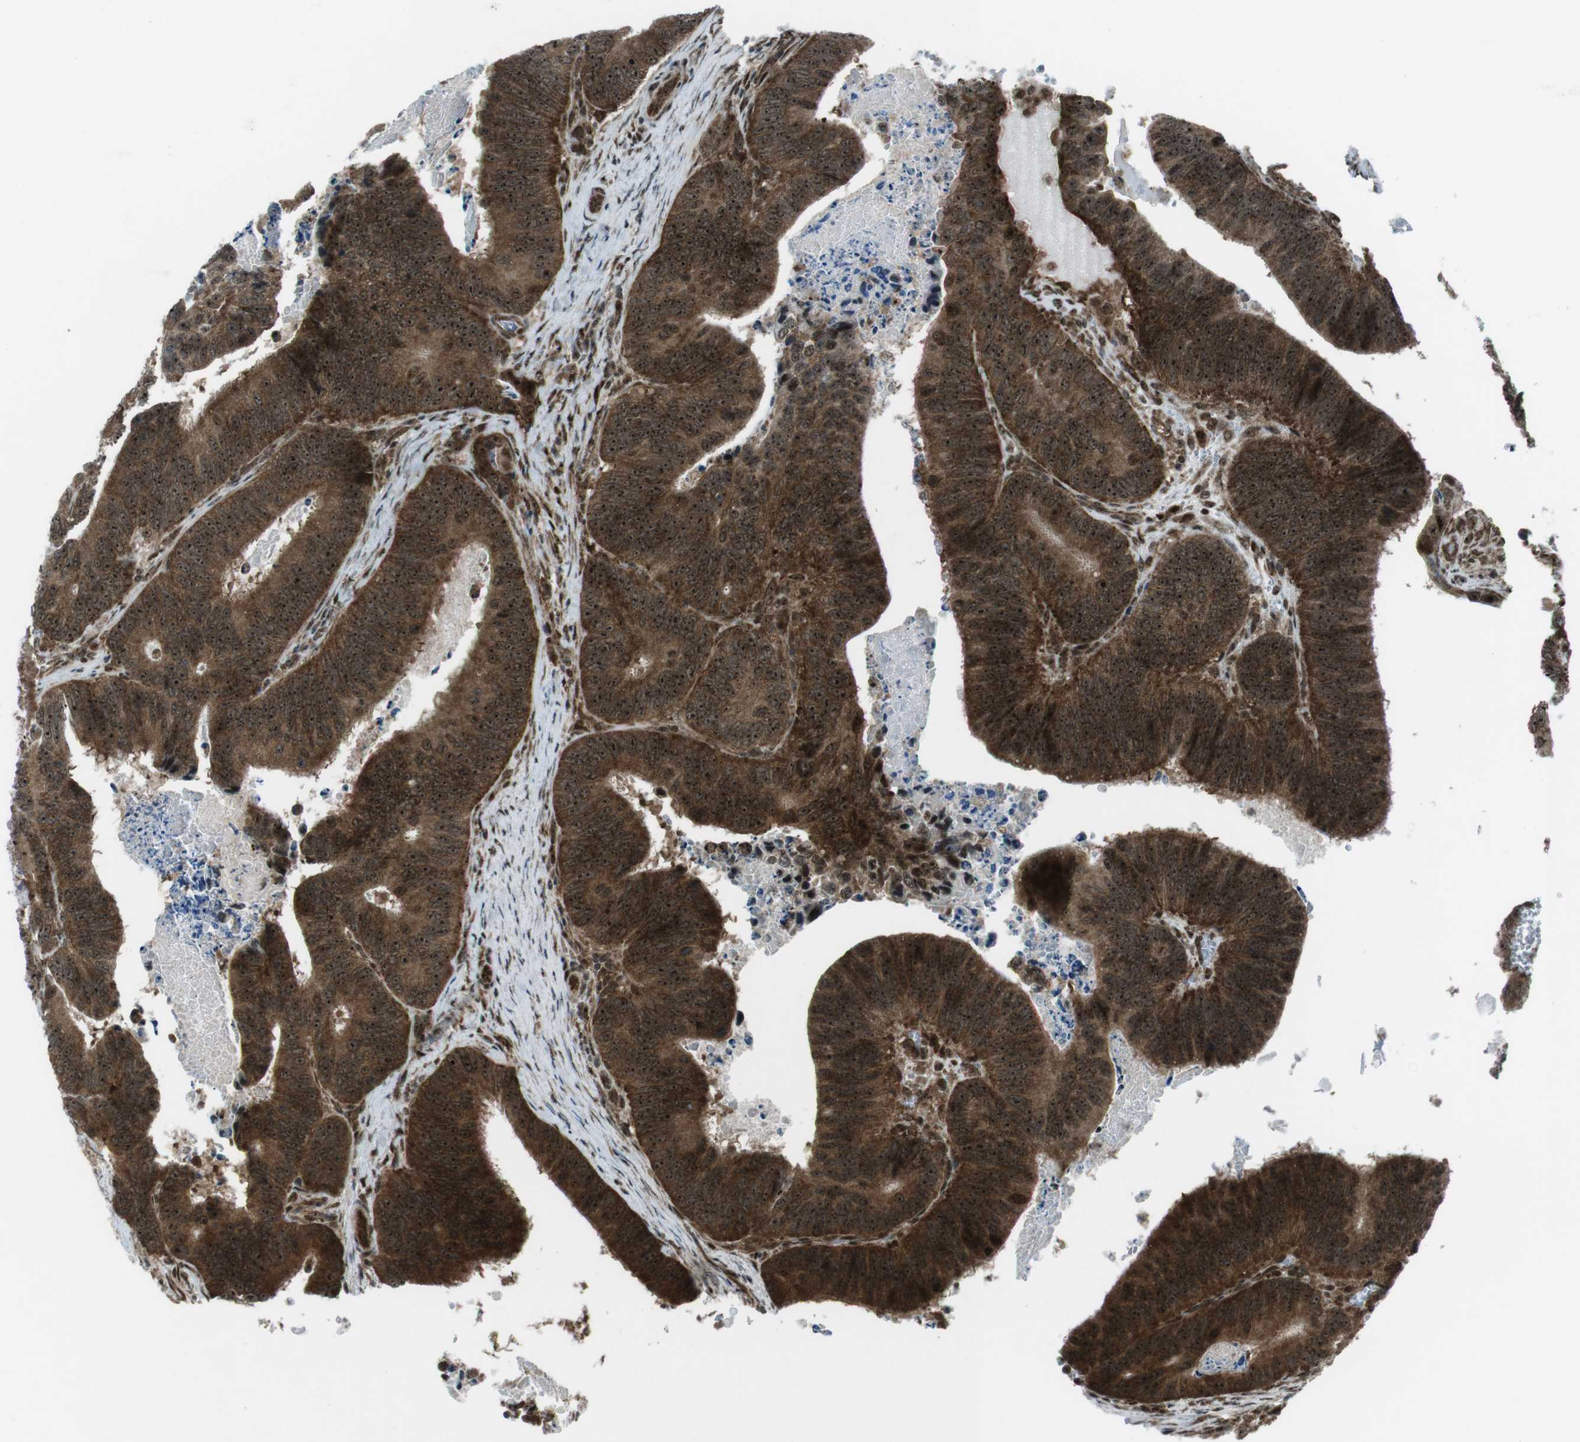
{"staining": {"intensity": "strong", "quantity": ">75%", "location": "cytoplasmic/membranous,nuclear"}, "tissue": "colorectal cancer", "cell_type": "Tumor cells", "image_type": "cancer", "snomed": [{"axis": "morphology", "description": "Inflammation, NOS"}, {"axis": "morphology", "description": "Adenocarcinoma, NOS"}, {"axis": "topography", "description": "Colon"}], "caption": "Immunohistochemistry photomicrograph of neoplastic tissue: colorectal adenocarcinoma stained using IHC reveals high levels of strong protein expression localized specifically in the cytoplasmic/membranous and nuclear of tumor cells, appearing as a cytoplasmic/membranous and nuclear brown color.", "gene": "CSNK1D", "patient": {"sex": "male", "age": 72}}